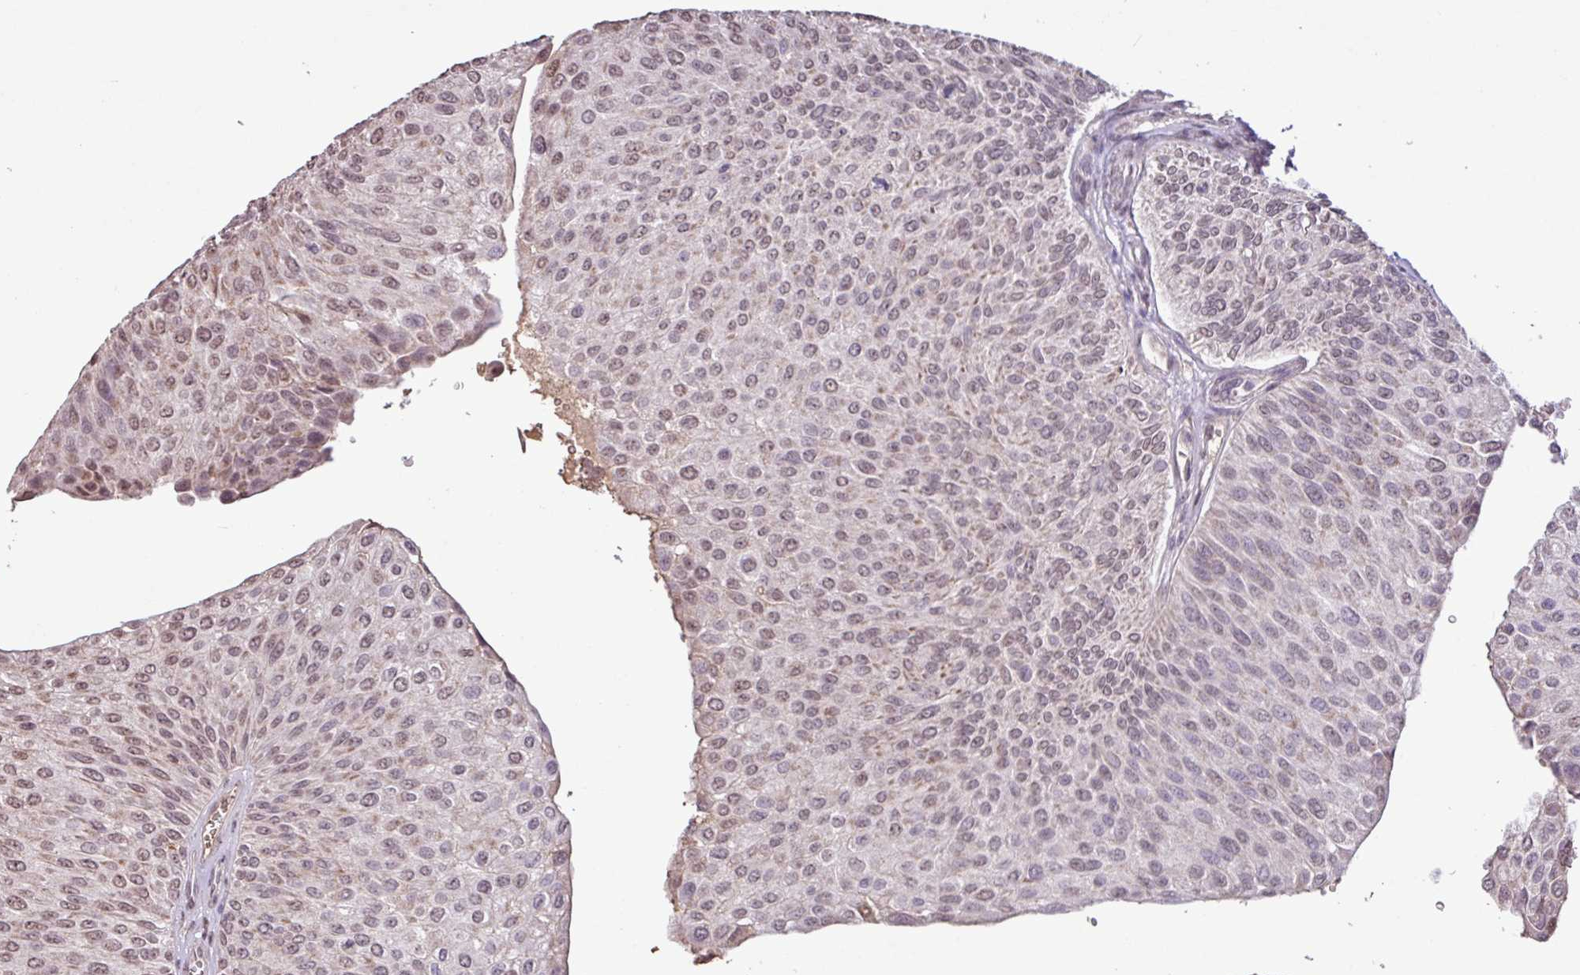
{"staining": {"intensity": "moderate", "quantity": ">75%", "location": "nuclear"}, "tissue": "urothelial cancer", "cell_type": "Tumor cells", "image_type": "cancer", "snomed": [{"axis": "morphology", "description": "Urothelial carcinoma, NOS"}, {"axis": "topography", "description": "Urinary bladder"}], "caption": "Tumor cells exhibit moderate nuclear positivity in approximately >75% of cells in transitional cell carcinoma.", "gene": "L3MBTL3", "patient": {"sex": "male", "age": 67}}